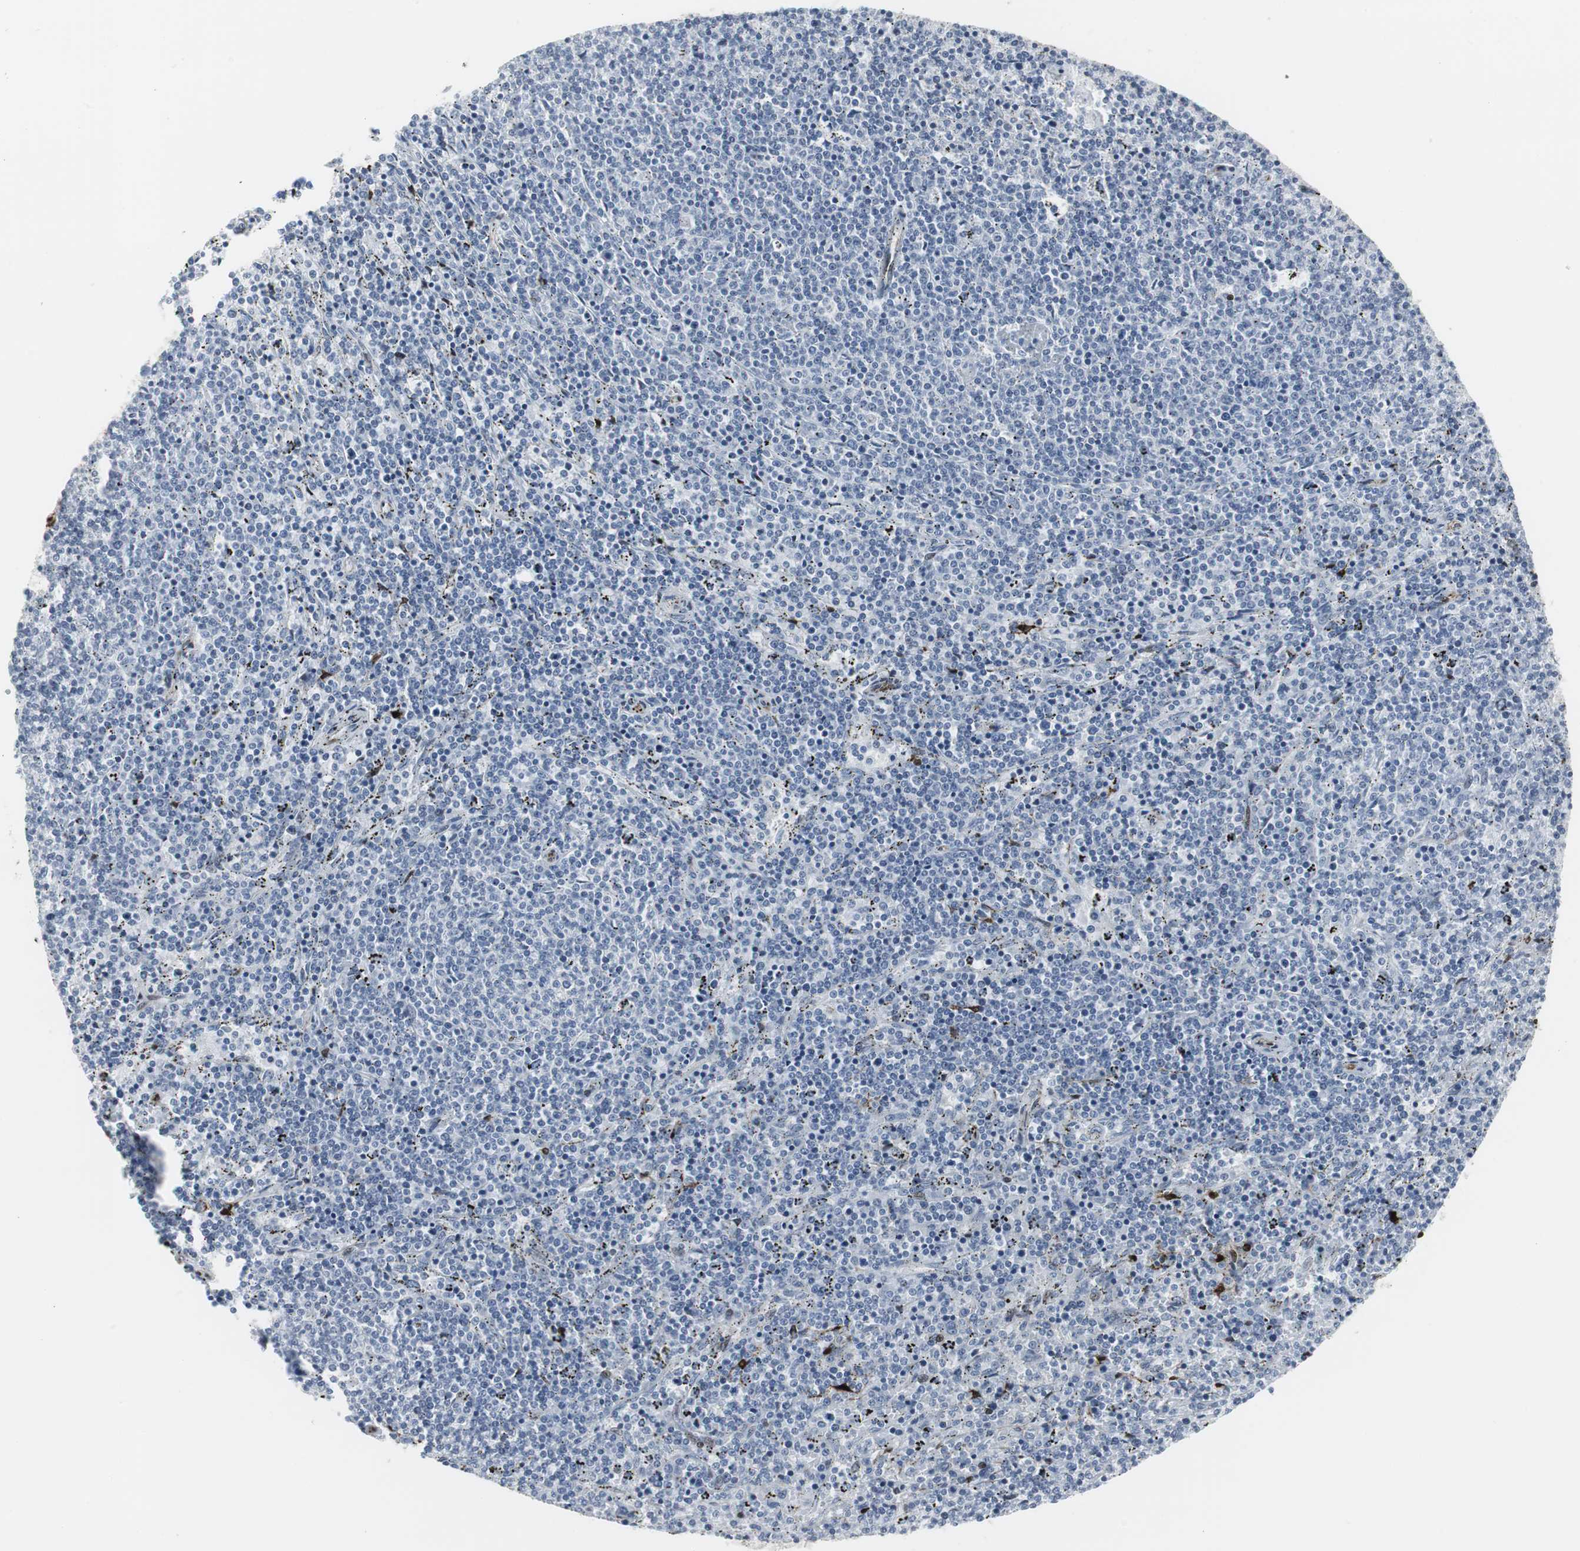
{"staining": {"intensity": "negative", "quantity": "none", "location": "none"}, "tissue": "lymphoma", "cell_type": "Tumor cells", "image_type": "cancer", "snomed": [{"axis": "morphology", "description": "Malignant lymphoma, non-Hodgkin's type, Low grade"}, {"axis": "topography", "description": "Spleen"}], "caption": "DAB (3,3'-diaminobenzidine) immunohistochemical staining of lymphoma demonstrates no significant positivity in tumor cells.", "gene": "PPP1R14A", "patient": {"sex": "female", "age": 50}}